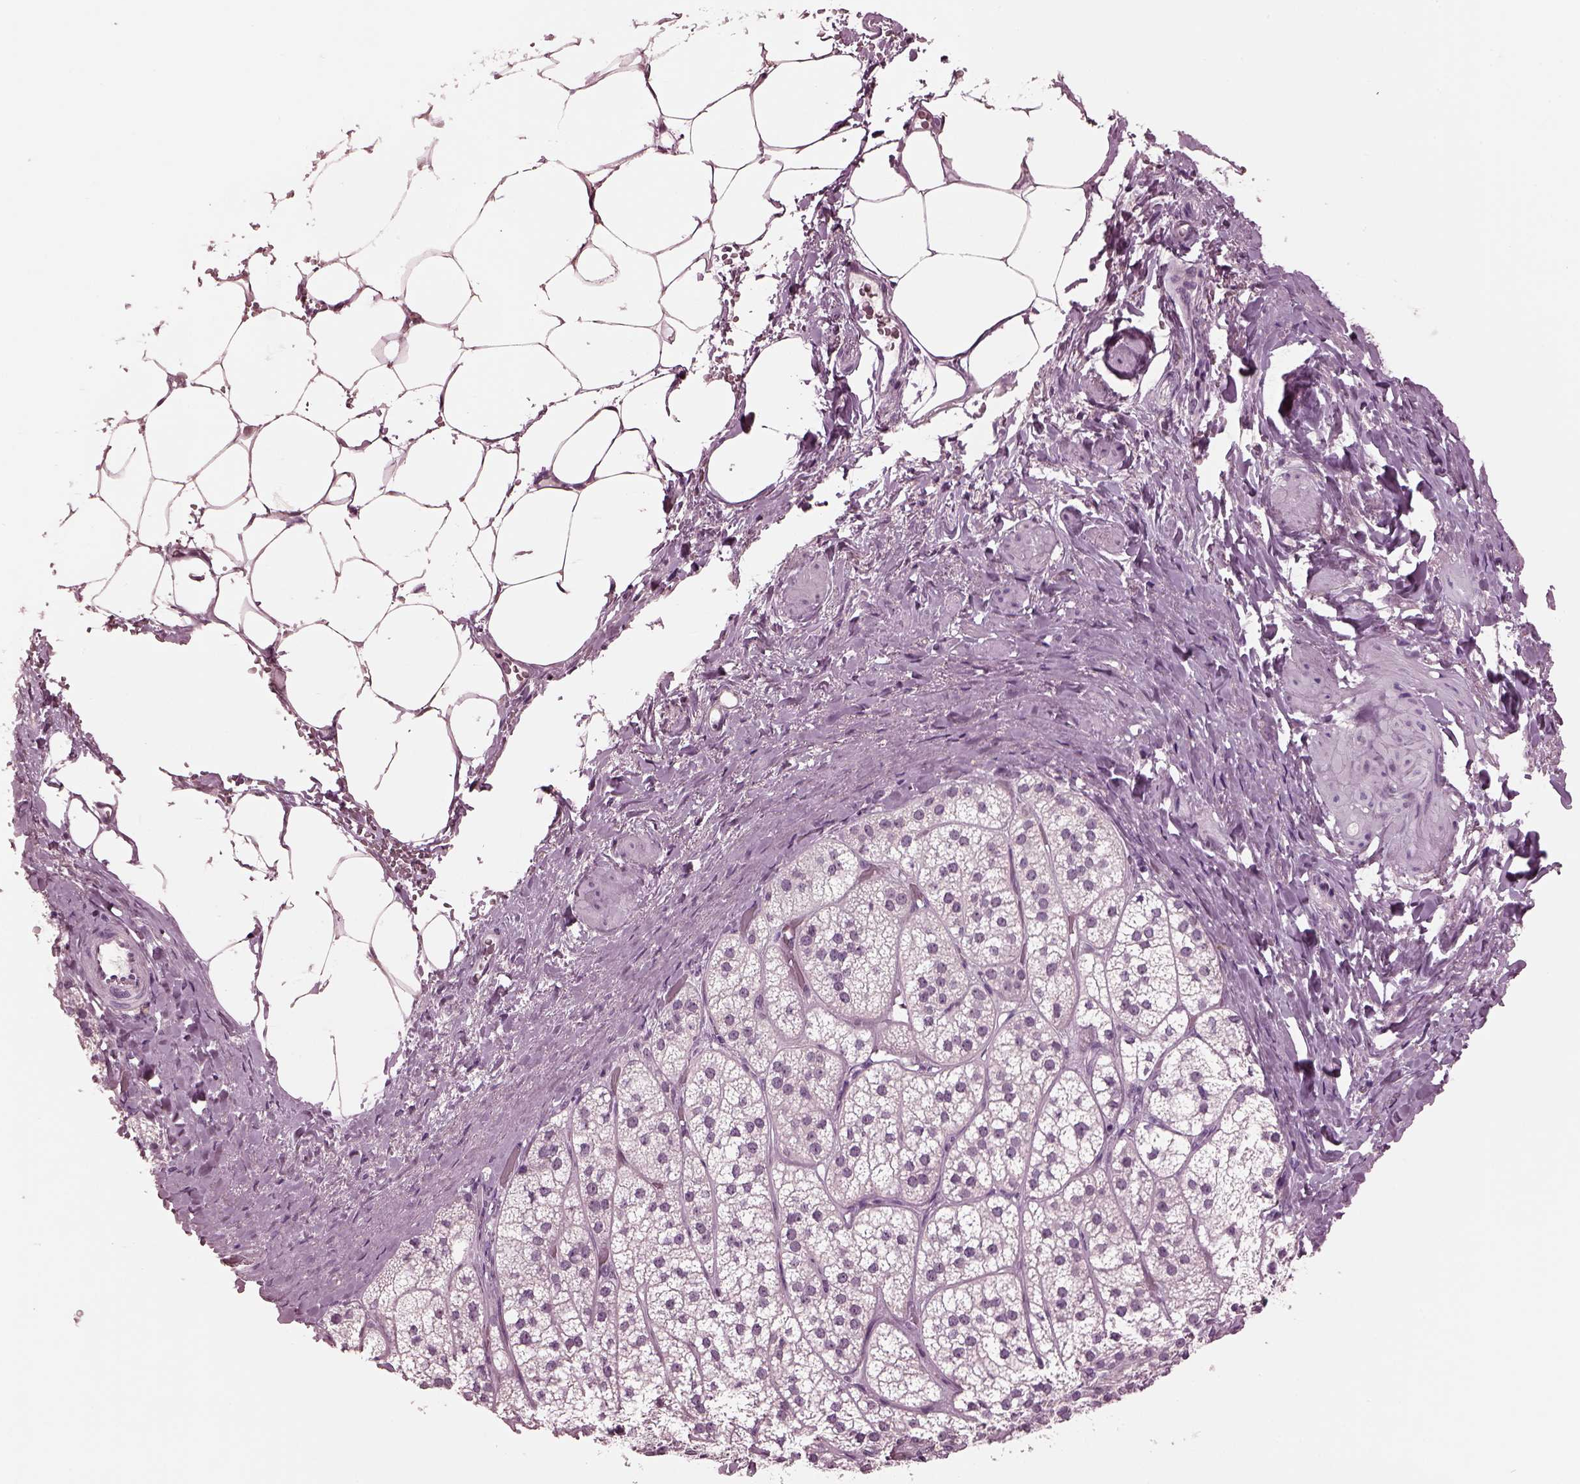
{"staining": {"intensity": "negative", "quantity": "none", "location": "none"}, "tissue": "adrenal gland", "cell_type": "Glandular cells", "image_type": "normal", "snomed": [{"axis": "morphology", "description": "Normal tissue, NOS"}, {"axis": "topography", "description": "Adrenal gland"}], "caption": "Histopathology image shows no protein expression in glandular cells of normal adrenal gland.", "gene": "MIB2", "patient": {"sex": "female", "age": 60}}